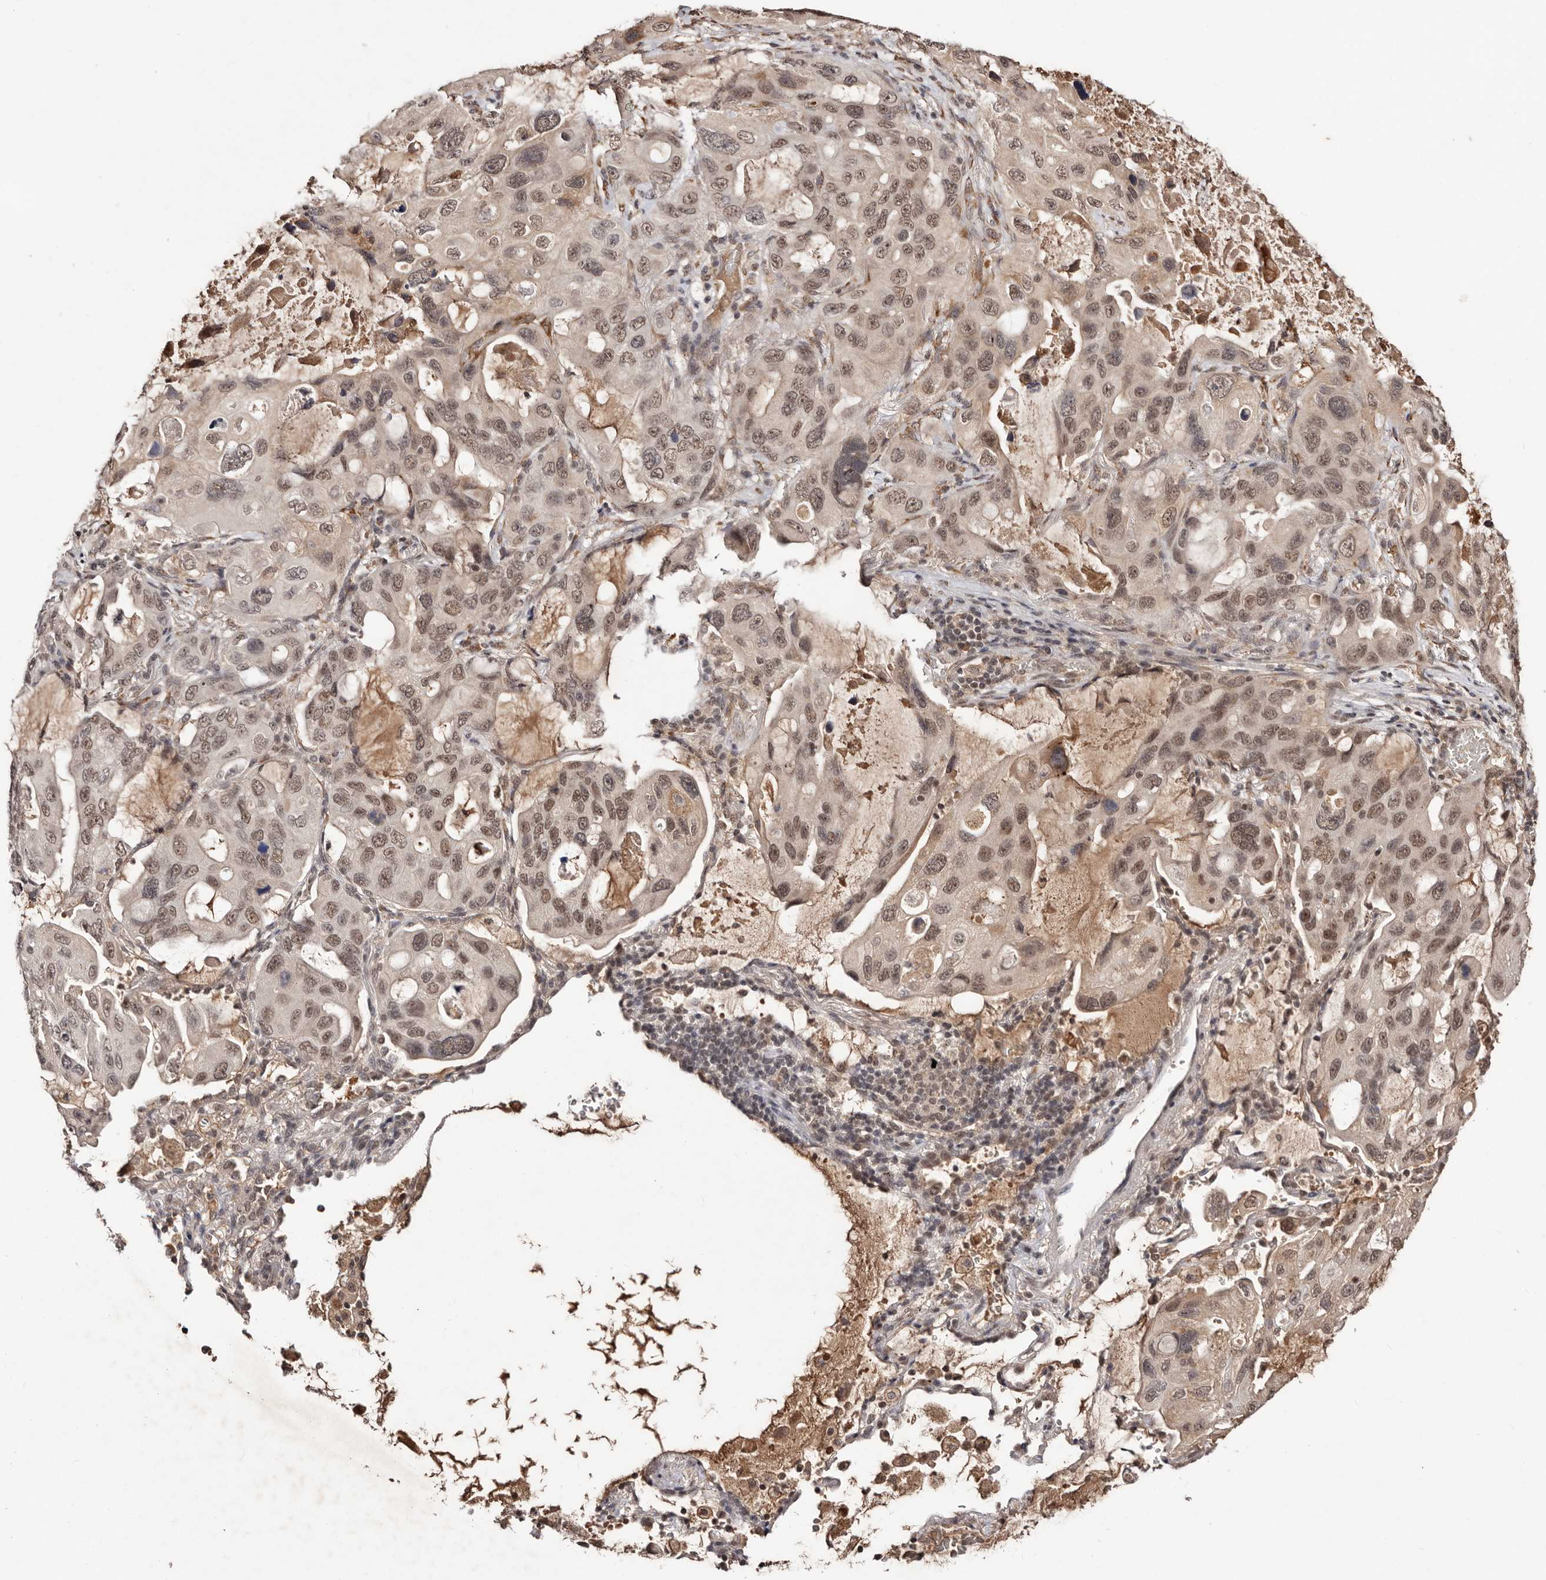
{"staining": {"intensity": "moderate", "quantity": ">75%", "location": "nuclear"}, "tissue": "lung cancer", "cell_type": "Tumor cells", "image_type": "cancer", "snomed": [{"axis": "morphology", "description": "Squamous cell carcinoma, NOS"}, {"axis": "topography", "description": "Lung"}], "caption": "This histopathology image exhibits lung squamous cell carcinoma stained with immunohistochemistry to label a protein in brown. The nuclear of tumor cells show moderate positivity for the protein. Nuclei are counter-stained blue.", "gene": "BICRAL", "patient": {"sex": "female", "age": 73}}